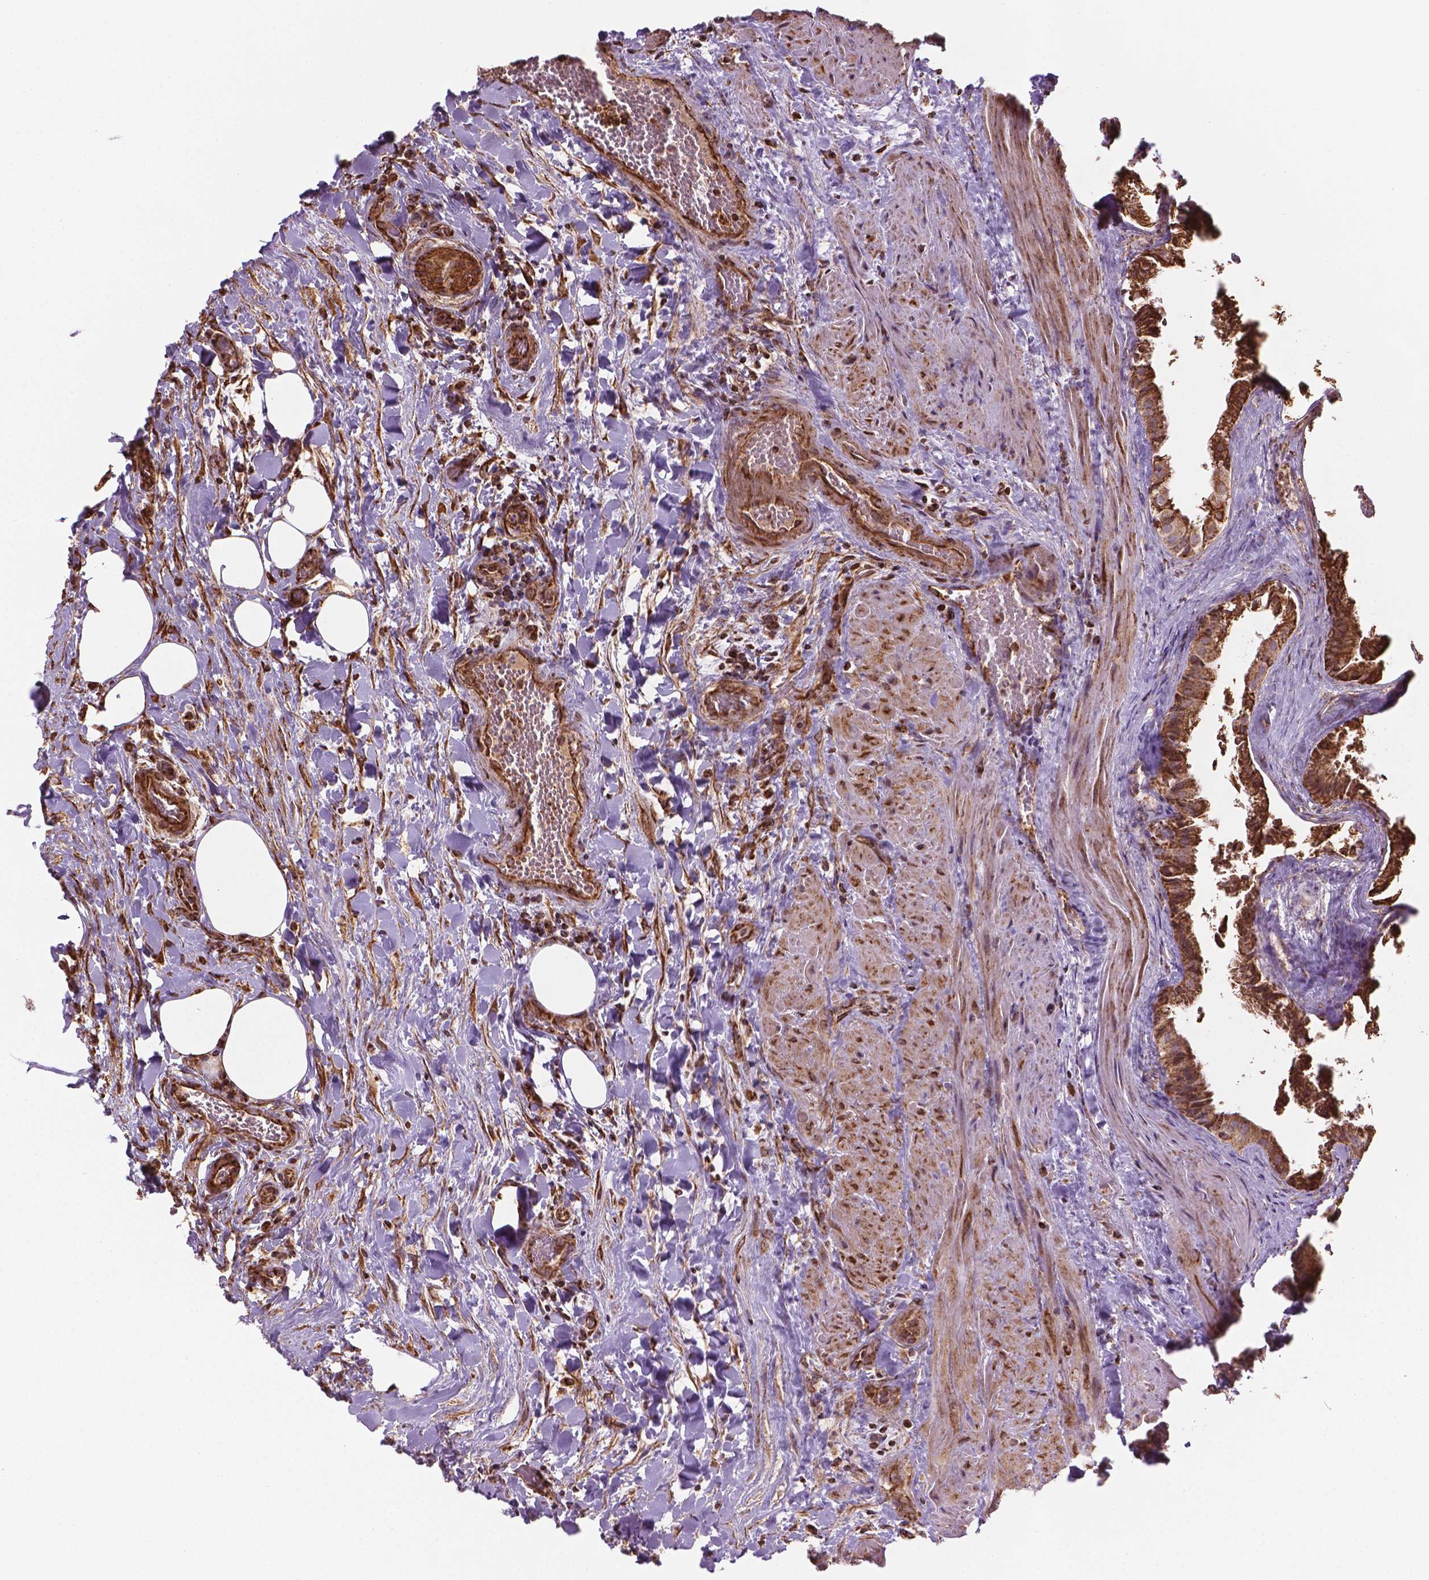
{"staining": {"intensity": "moderate", "quantity": ">75%", "location": "cytoplasmic/membranous"}, "tissue": "gallbladder", "cell_type": "Glandular cells", "image_type": "normal", "snomed": [{"axis": "morphology", "description": "Normal tissue, NOS"}, {"axis": "topography", "description": "Gallbladder"}], "caption": "Moderate cytoplasmic/membranous protein positivity is present in approximately >75% of glandular cells in gallbladder. (brown staining indicates protein expression, while blue staining denotes nuclei).", "gene": "HS3ST3A1", "patient": {"sex": "male", "age": 70}}